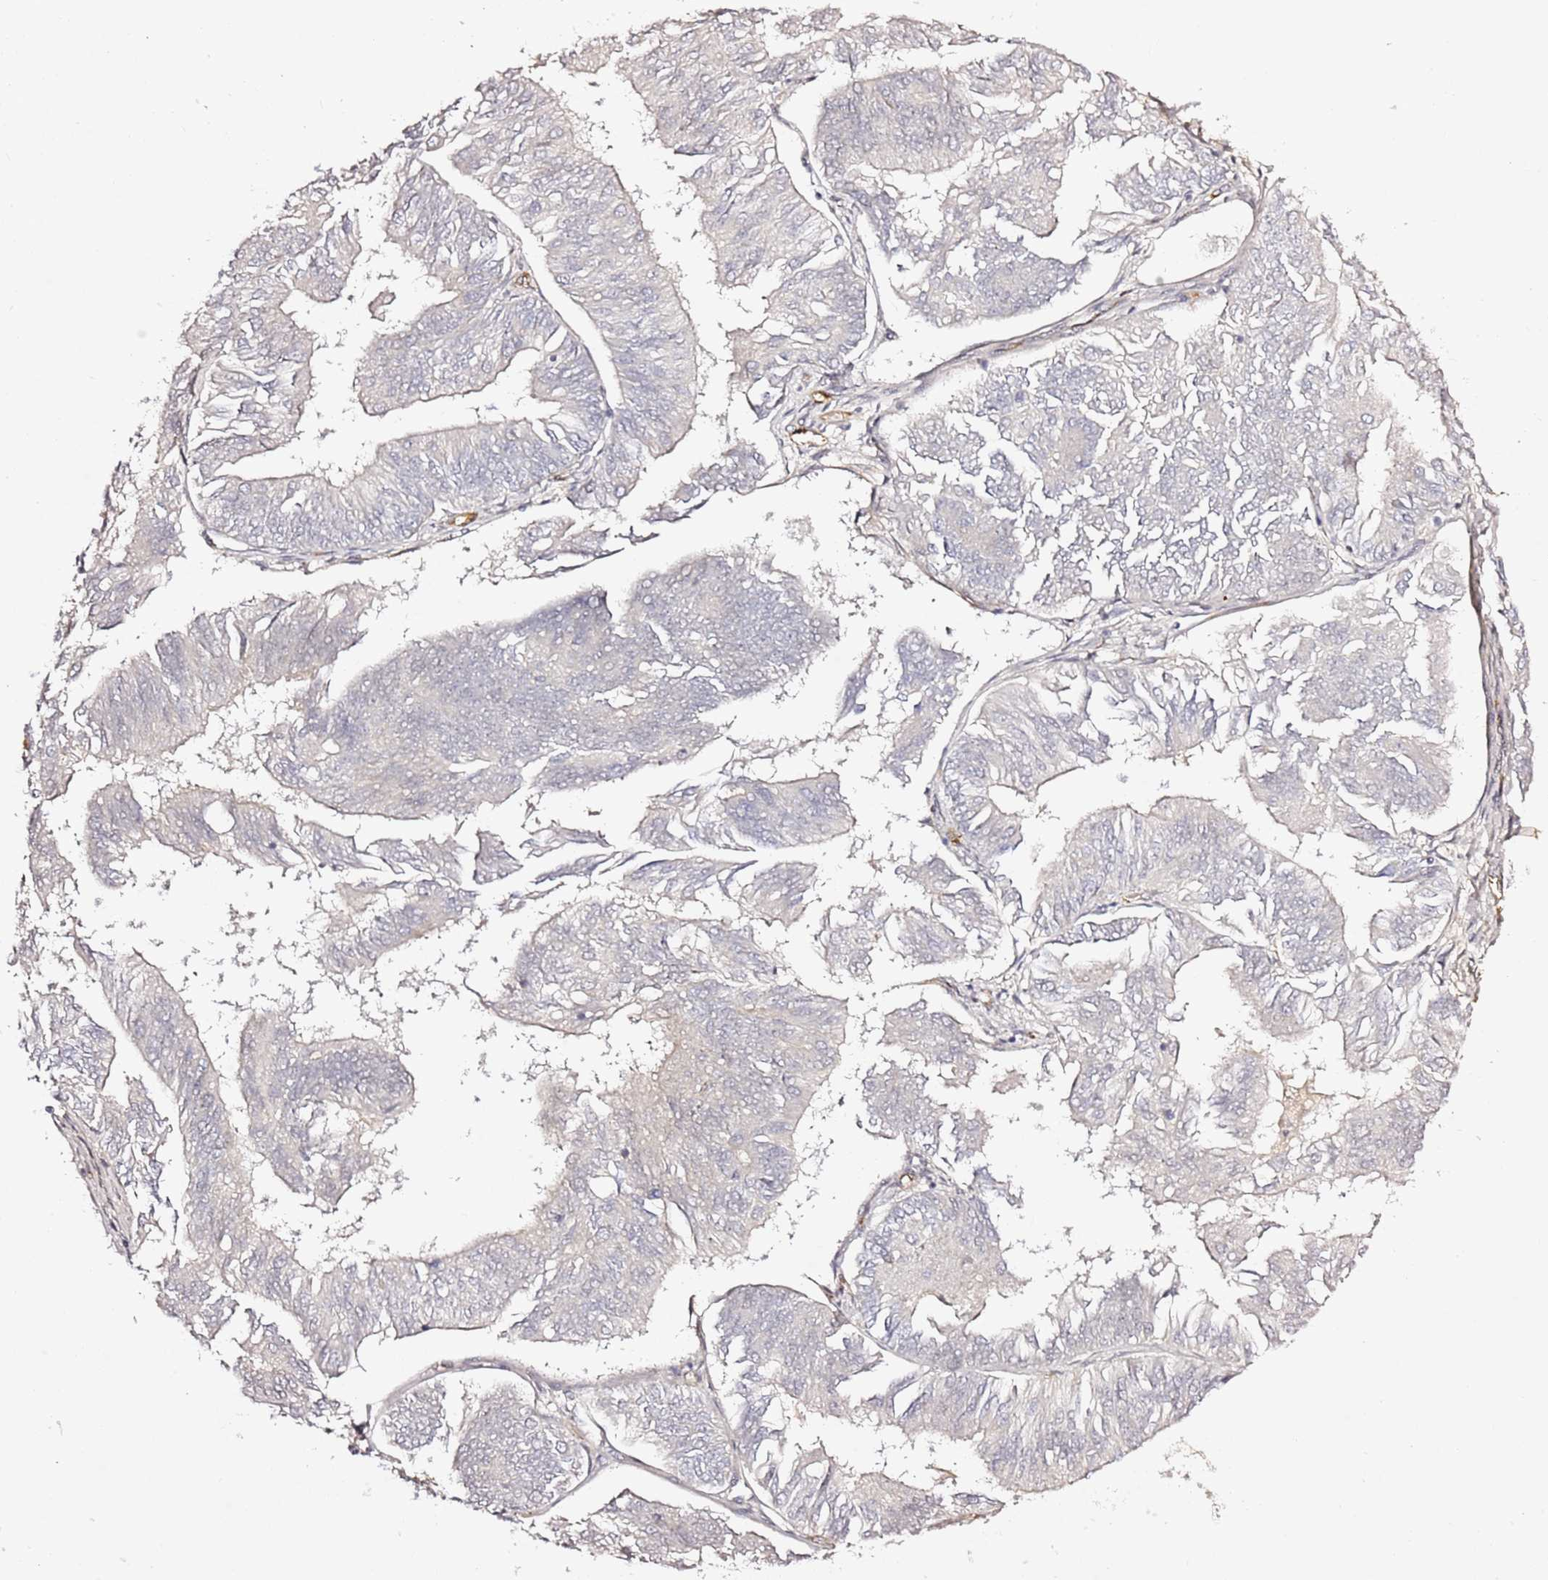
{"staining": {"intensity": "negative", "quantity": "none", "location": "none"}, "tissue": "endometrial cancer", "cell_type": "Tumor cells", "image_type": "cancer", "snomed": [{"axis": "morphology", "description": "Adenocarcinoma, NOS"}, {"axis": "topography", "description": "Endometrium"}], "caption": "Photomicrograph shows no protein expression in tumor cells of endometrial adenocarcinoma tissue.", "gene": "EPS8L1", "patient": {"sex": "female", "age": 58}}